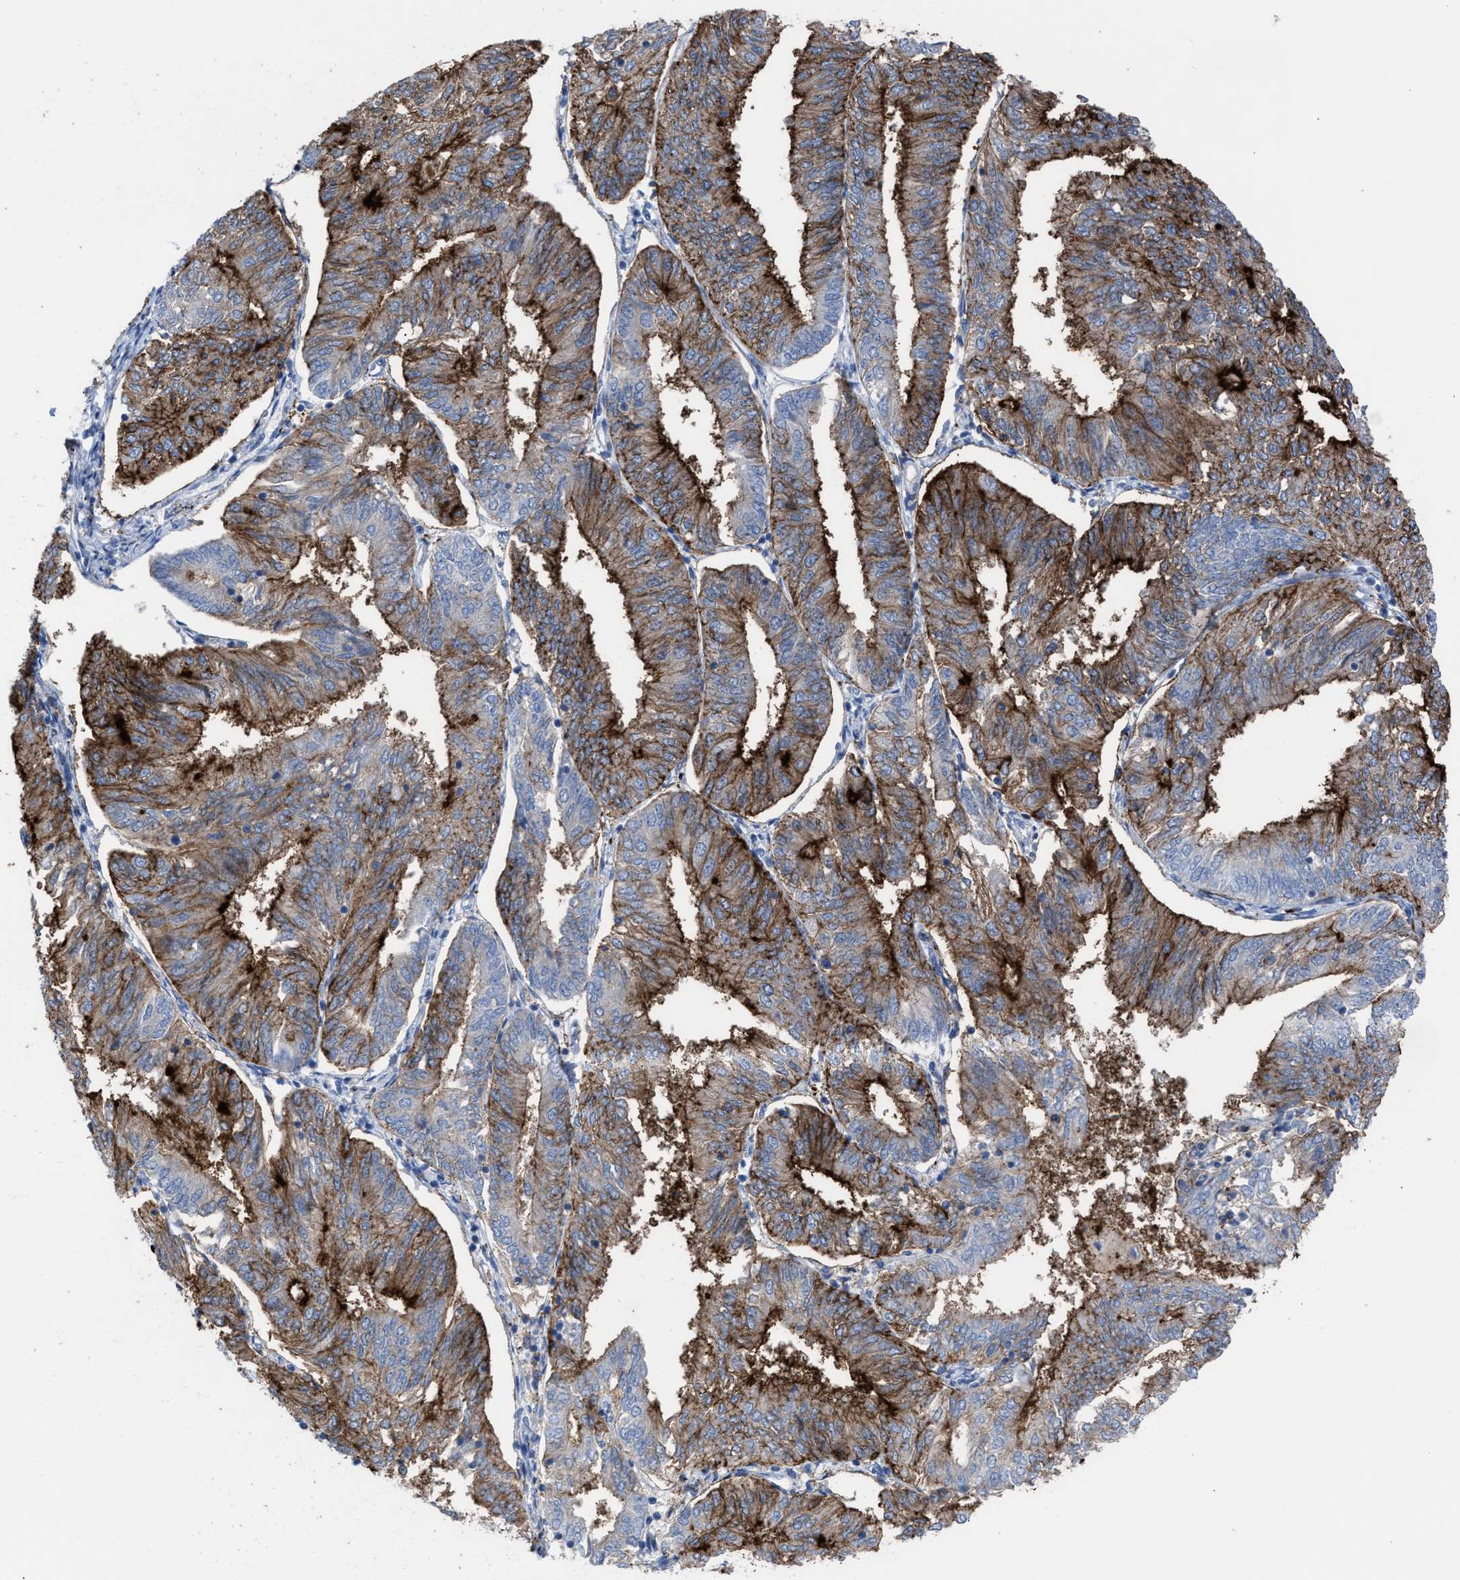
{"staining": {"intensity": "strong", "quantity": "25%-75%", "location": "cytoplasmic/membranous"}, "tissue": "endometrial cancer", "cell_type": "Tumor cells", "image_type": "cancer", "snomed": [{"axis": "morphology", "description": "Adenocarcinoma, NOS"}, {"axis": "topography", "description": "Endometrium"}], "caption": "The image reveals a brown stain indicating the presence of a protein in the cytoplasmic/membranous of tumor cells in endometrial adenocarcinoma. (DAB (3,3'-diaminobenzidine) = brown stain, brightfield microscopy at high magnification).", "gene": "SLC47A1", "patient": {"sex": "female", "age": 58}}